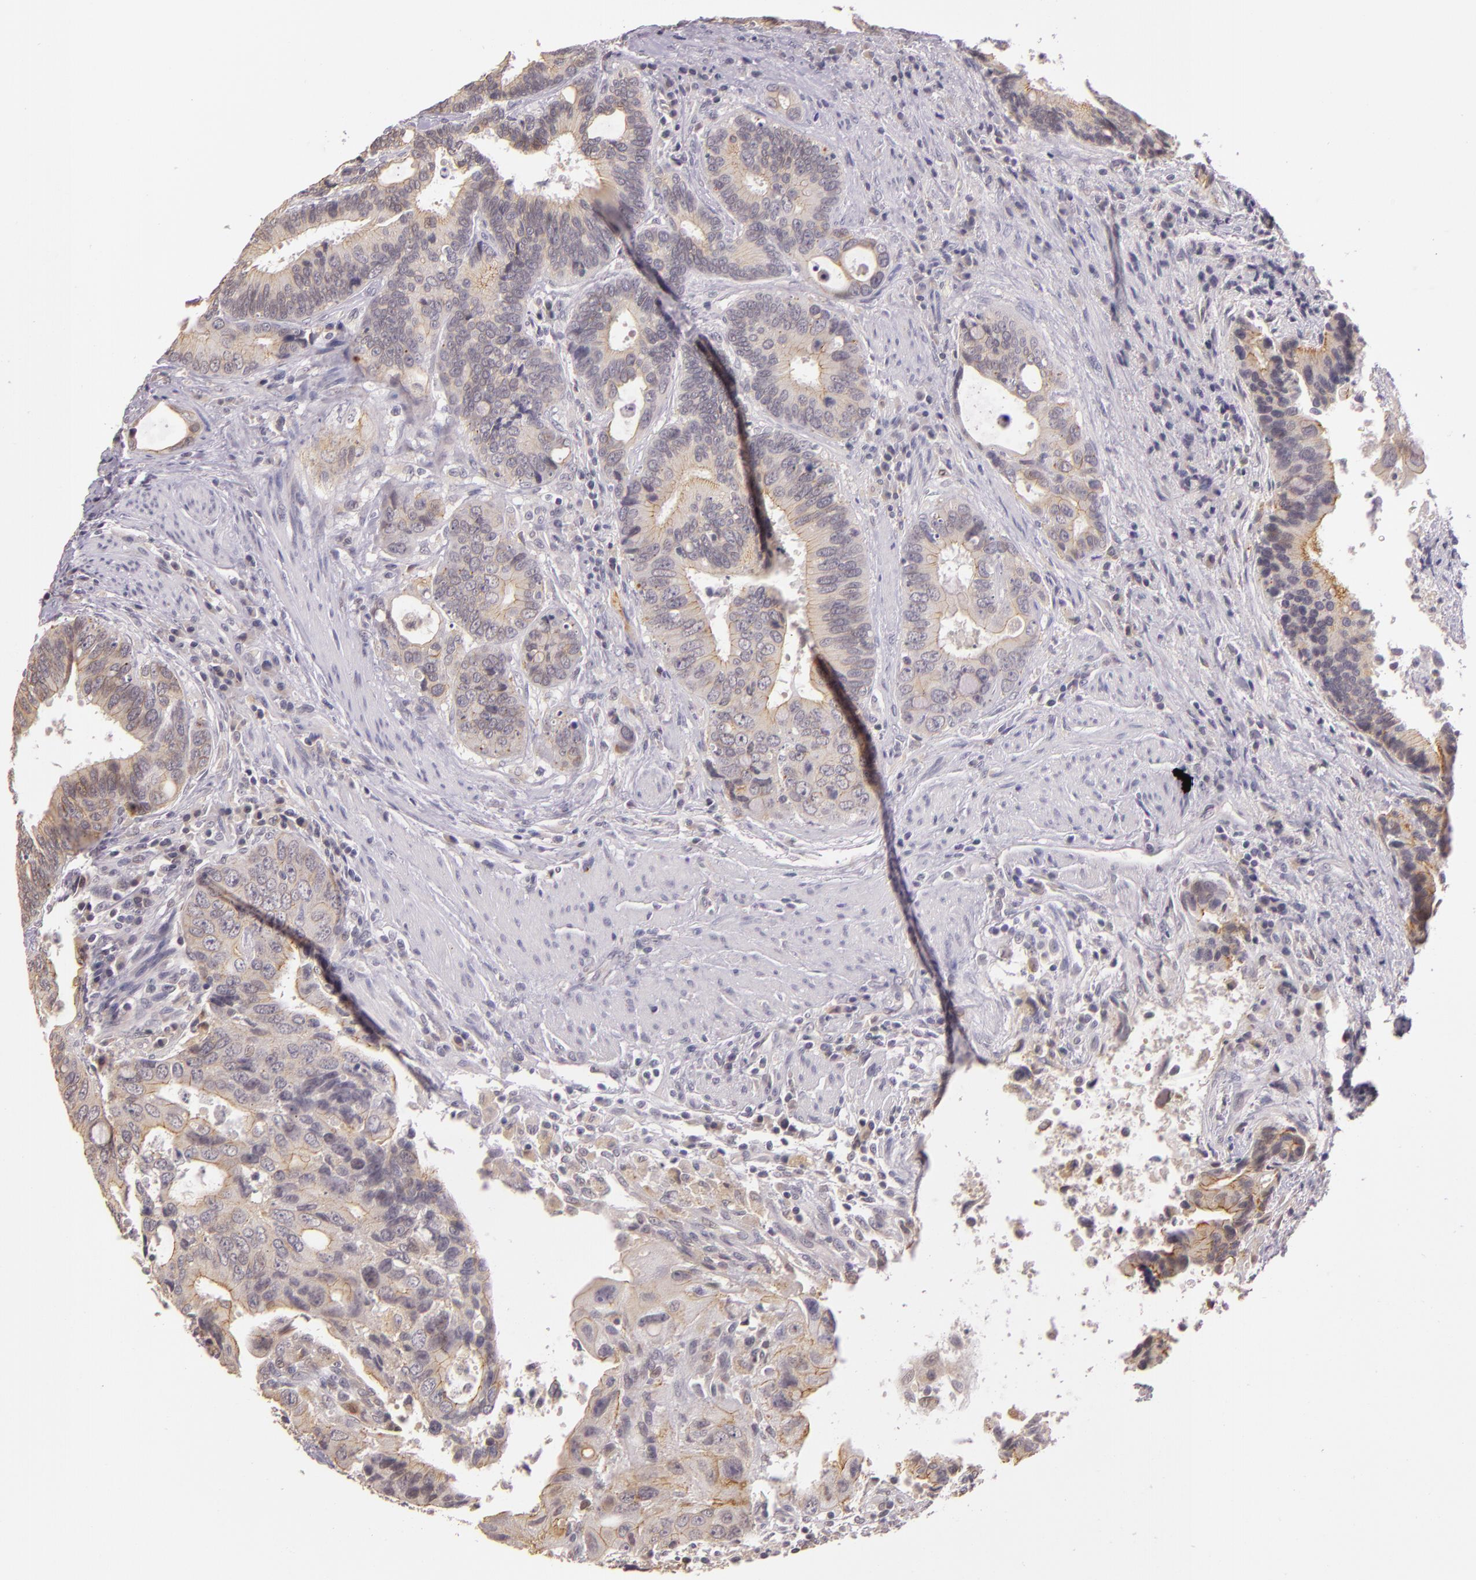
{"staining": {"intensity": "weak", "quantity": ">75%", "location": "cytoplasmic/membranous"}, "tissue": "colorectal cancer", "cell_type": "Tumor cells", "image_type": "cancer", "snomed": [{"axis": "morphology", "description": "Adenocarcinoma, NOS"}, {"axis": "topography", "description": "Rectum"}], "caption": "Protein expression analysis of colorectal adenocarcinoma demonstrates weak cytoplasmic/membranous expression in about >75% of tumor cells. Immunohistochemistry (ihc) stains the protein in brown and the nuclei are stained blue.", "gene": "ARMH4", "patient": {"sex": "female", "age": 67}}